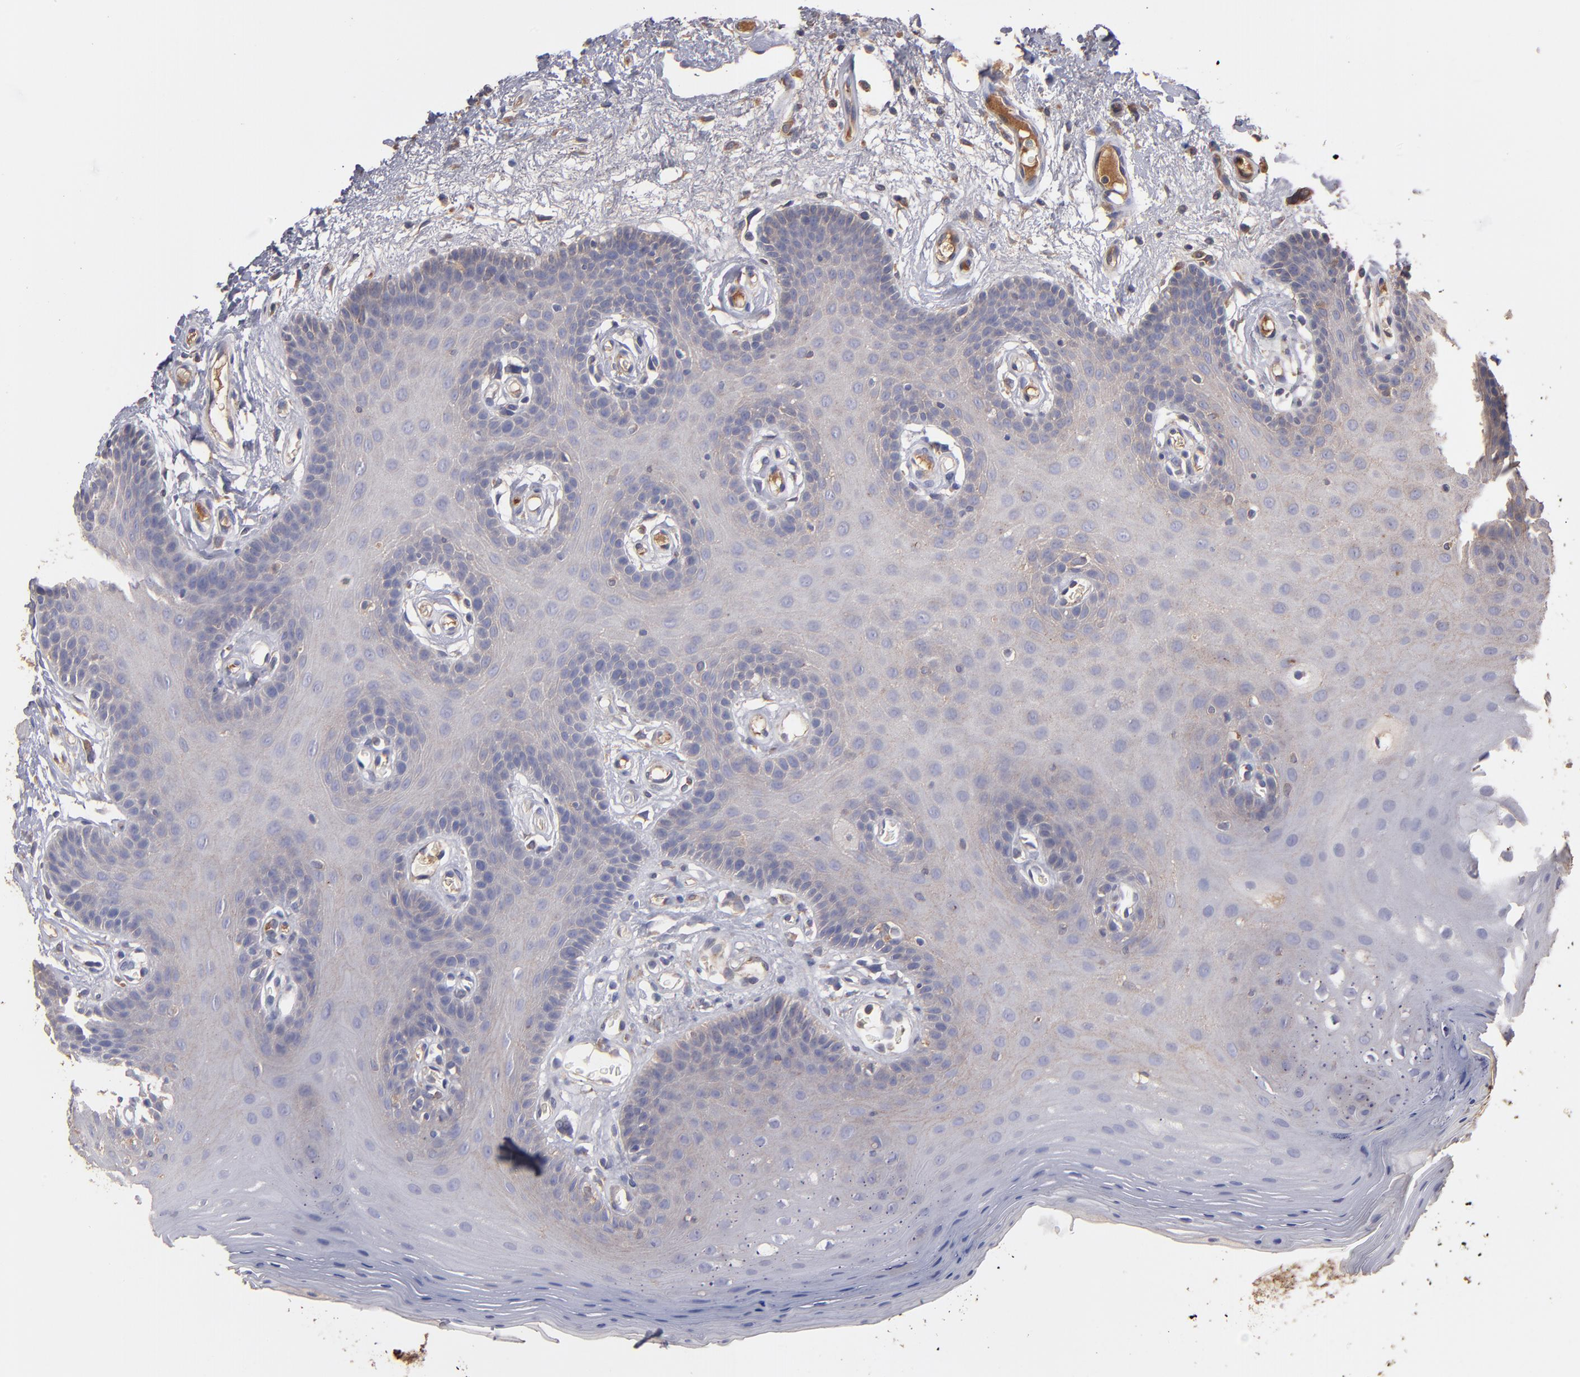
{"staining": {"intensity": "negative", "quantity": "none", "location": "none"}, "tissue": "oral mucosa", "cell_type": "Squamous epithelial cells", "image_type": "normal", "snomed": [{"axis": "morphology", "description": "Normal tissue, NOS"}, {"axis": "morphology", "description": "Squamous cell carcinoma, NOS"}, {"axis": "topography", "description": "Skeletal muscle"}, {"axis": "topography", "description": "Oral tissue"}, {"axis": "topography", "description": "Head-Neck"}], "caption": "Micrograph shows no significant protein positivity in squamous epithelial cells of benign oral mucosa. (DAB immunohistochemistry (IHC) with hematoxylin counter stain).", "gene": "NFKBIE", "patient": {"sex": "male", "age": 71}}